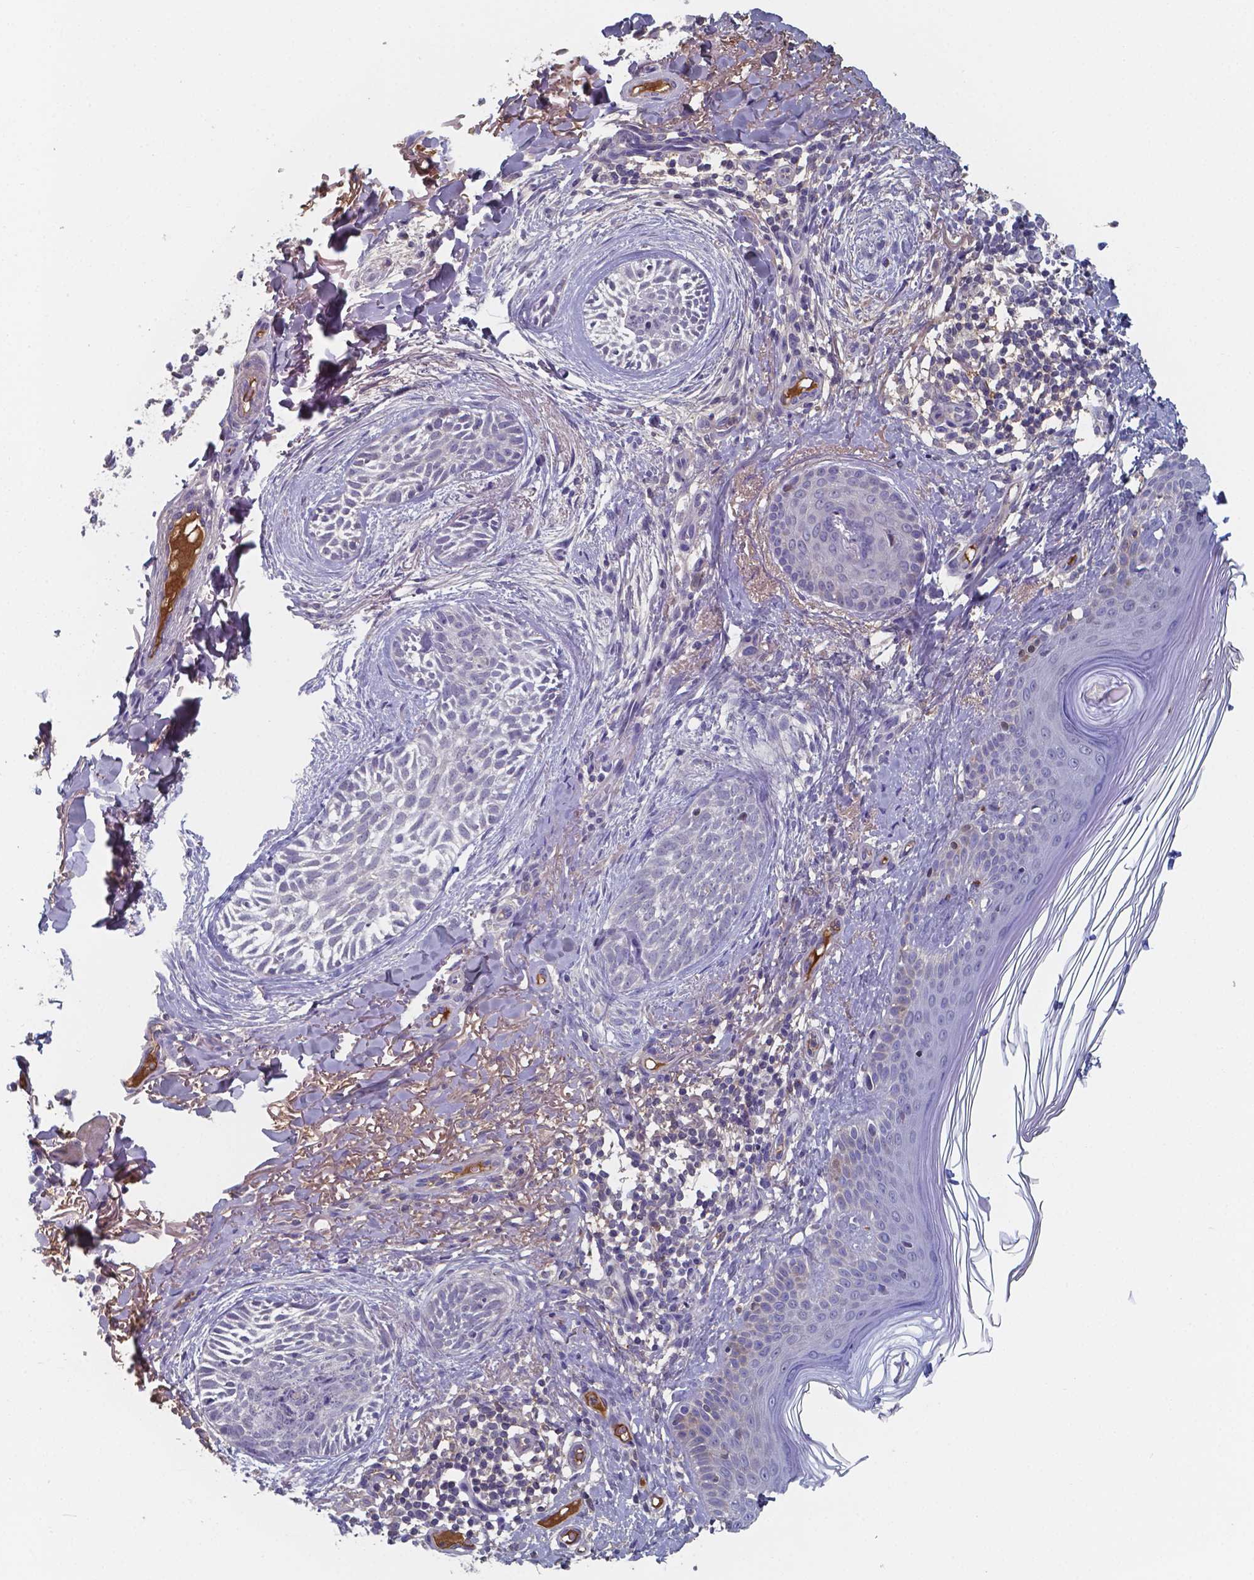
{"staining": {"intensity": "negative", "quantity": "none", "location": "none"}, "tissue": "skin cancer", "cell_type": "Tumor cells", "image_type": "cancer", "snomed": [{"axis": "morphology", "description": "Basal cell carcinoma"}, {"axis": "topography", "description": "Skin"}], "caption": "The histopathology image shows no significant staining in tumor cells of skin cancer. (Immunohistochemistry (ihc), brightfield microscopy, high magnification).", "gene": "BTBD17", "patient": {"sex": "female", "age": 68}}